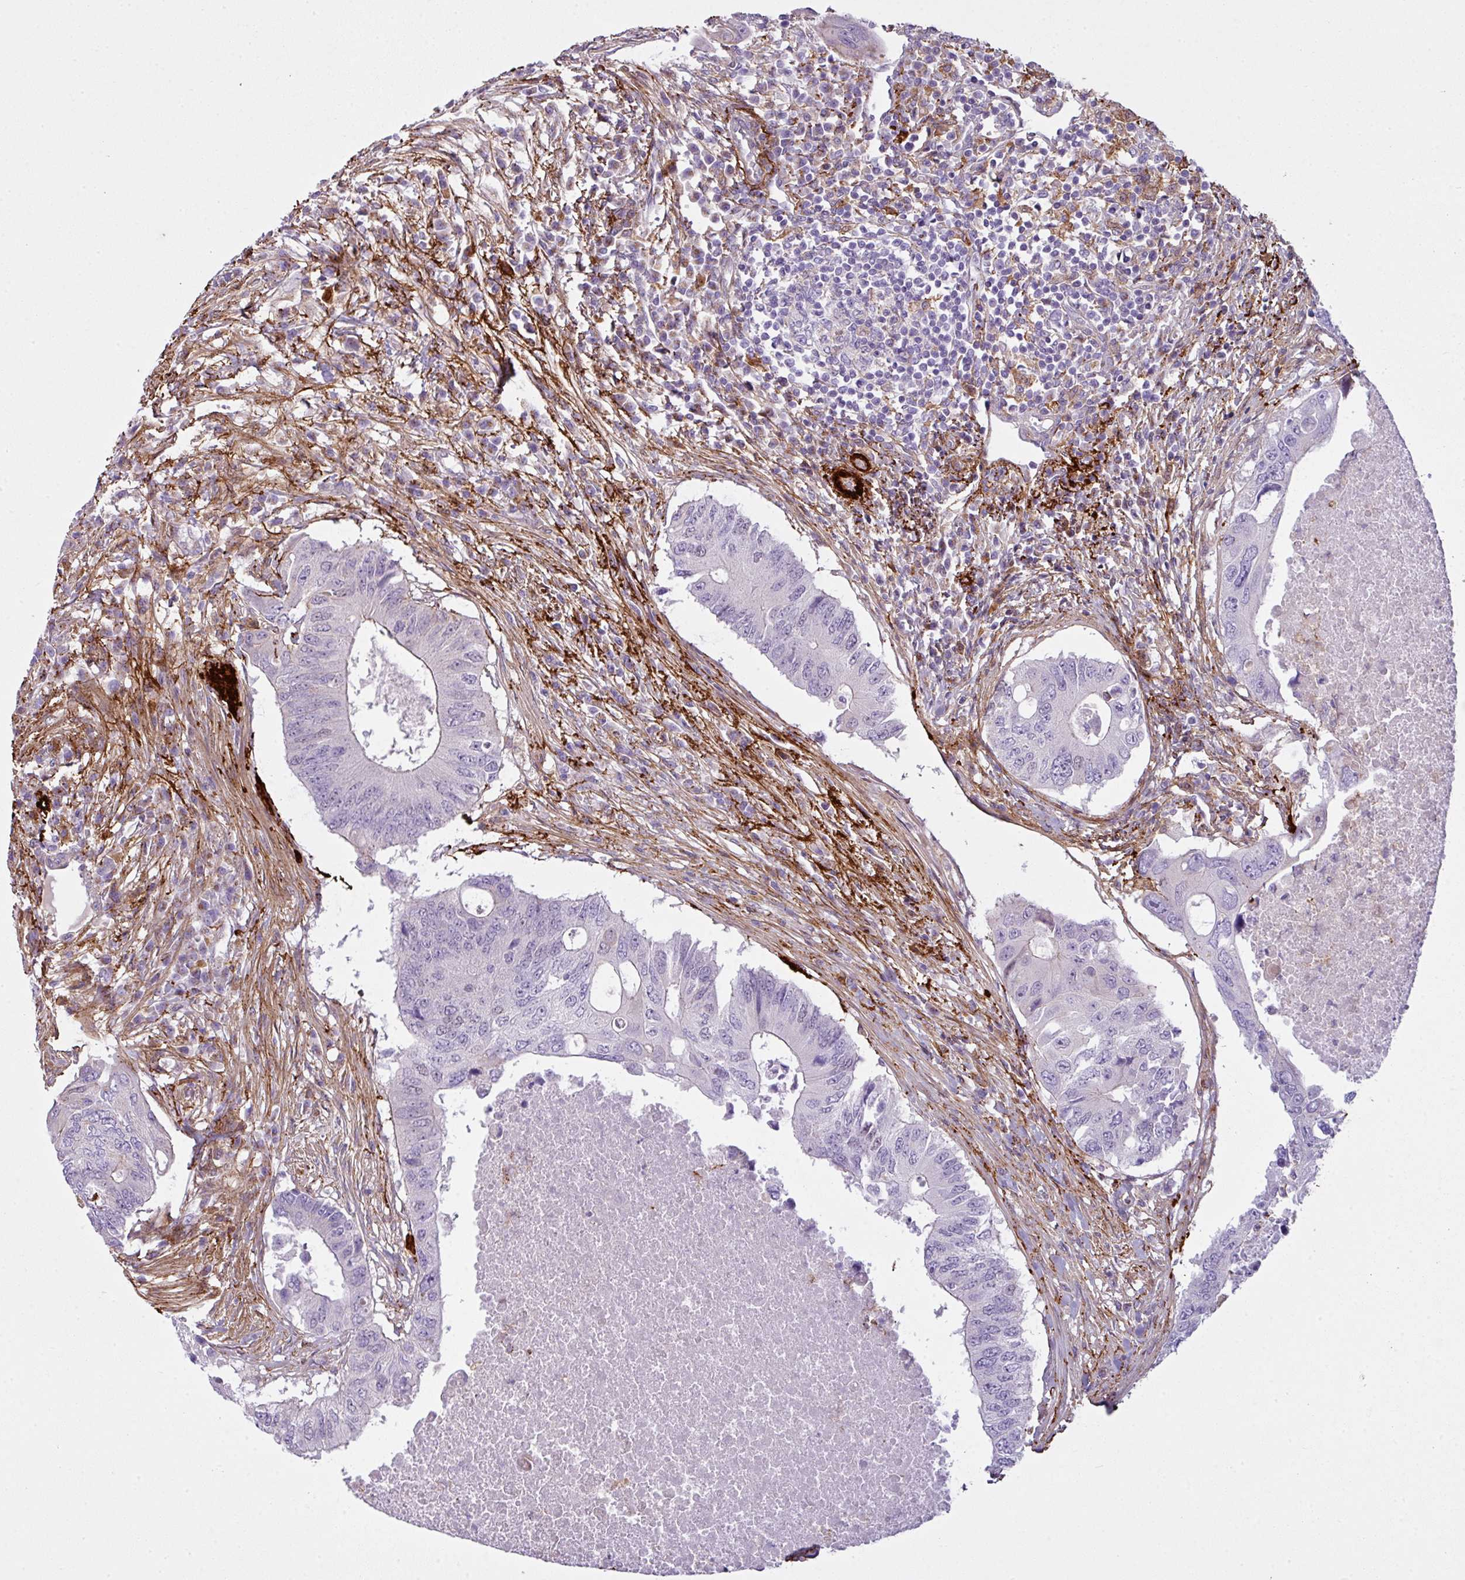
{"staining": {"intensity": "negative", "quantity": "none", "location": "none"}, "tissue": "colorectal cancer", "cell_type": "Tumor cells", "image_type": "cancer", "snomed": [{"axis": "morphology", "description": "Adenocarcinoma, NOS"}, {"axis": "topography", "description": "Colon"}], "caption": "IHC of human colorectal cancer (adenocarcinoma) exhibits no expression in tumor cells.", "gene": "COL8A1", "patient": {"sex": "male", "age": 71}}